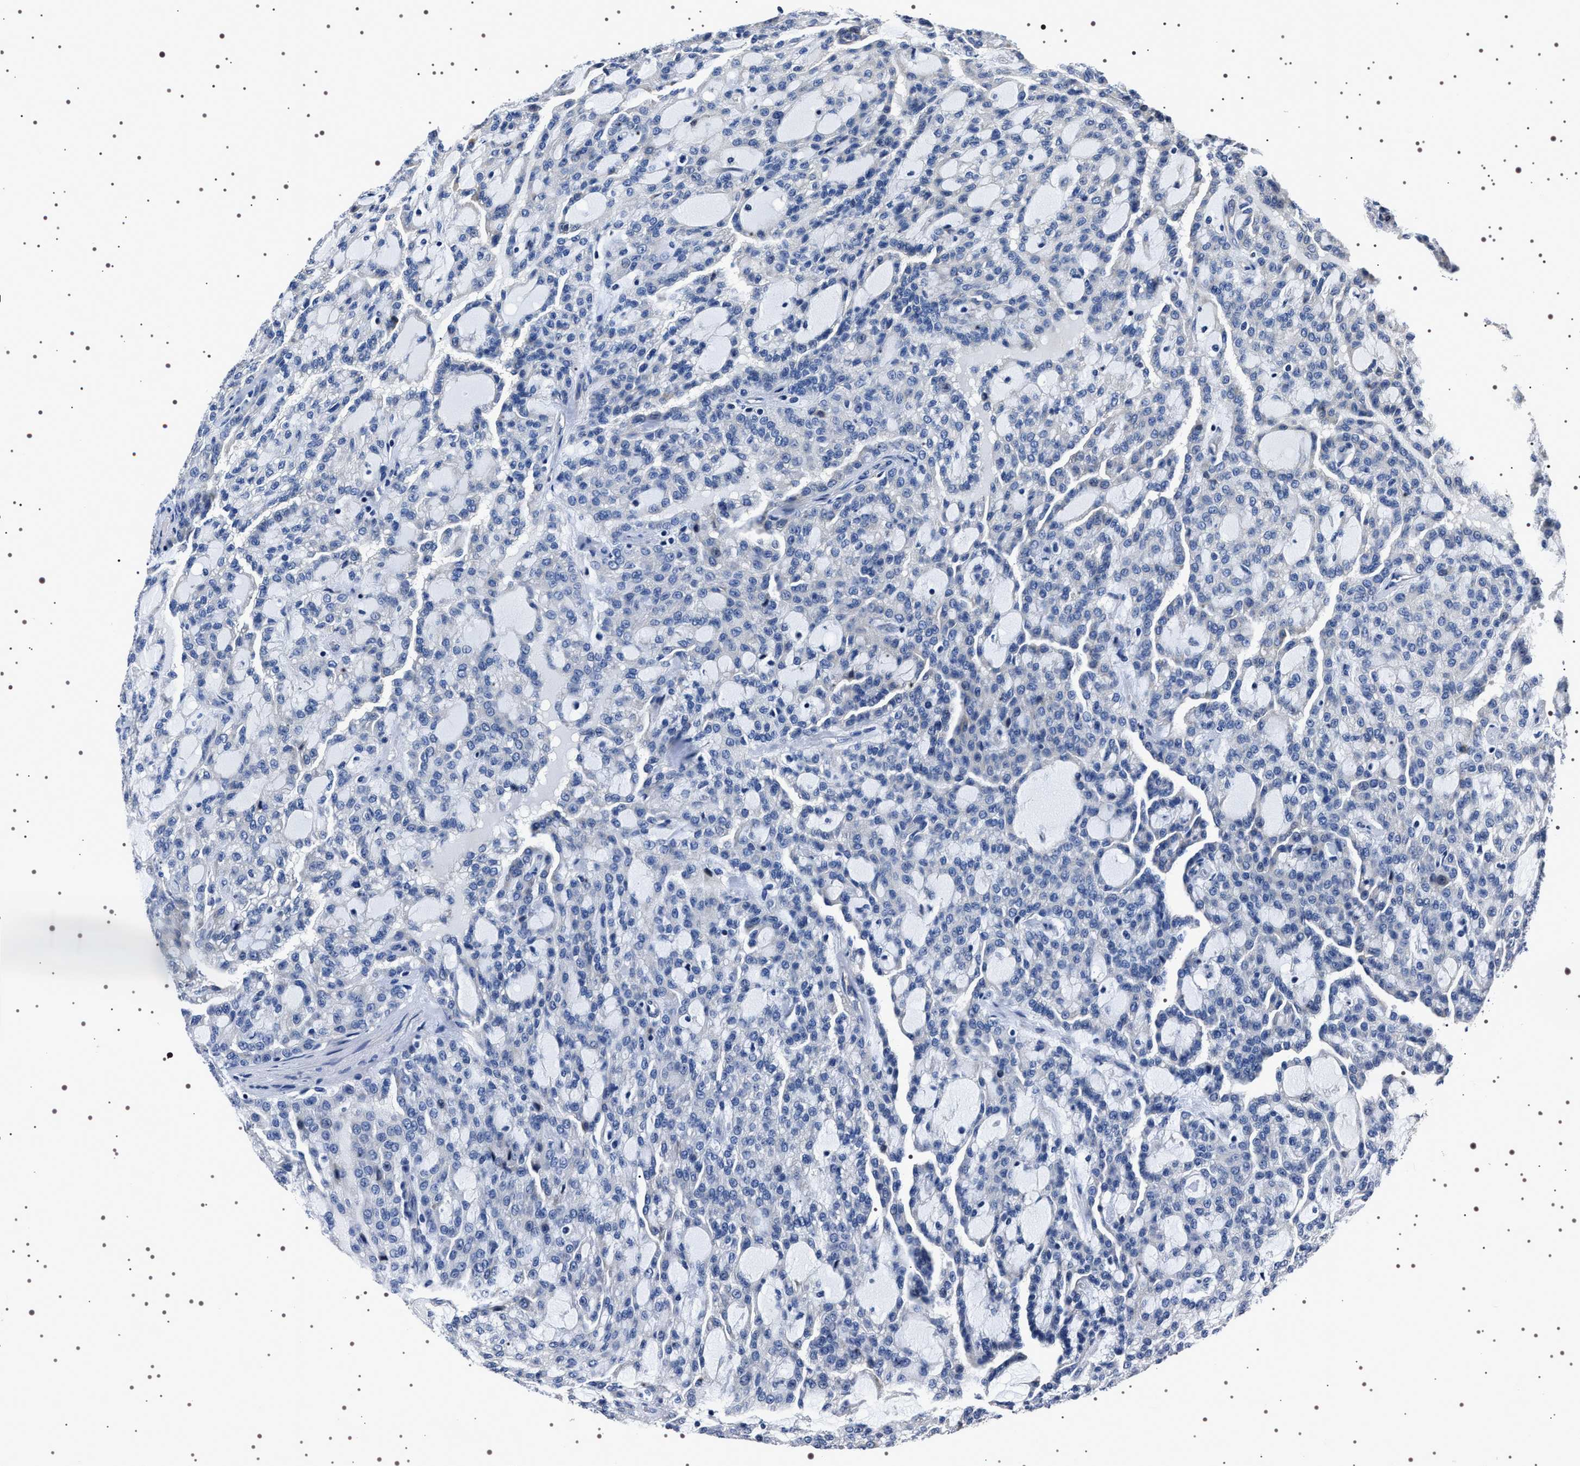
{"staining": {"intensity": "negative", "quantity": "none", "location": "none"}, "tissue": "renal cancer", "cell_type": "Tumor cells", "image_type": "cancer", "snomed": [{"axis": "morphology", "description": "Adenocarcinoma, NOS"}, {"axis": "topography", "description": "Kidney"}], "caption": "Renal cancer (adenocarcinoma) was stained to show a protein in brown. There is no significant staining in tumor cells.", "gene": "WDR1", "patient": {"sex": "male", "age": 63}}